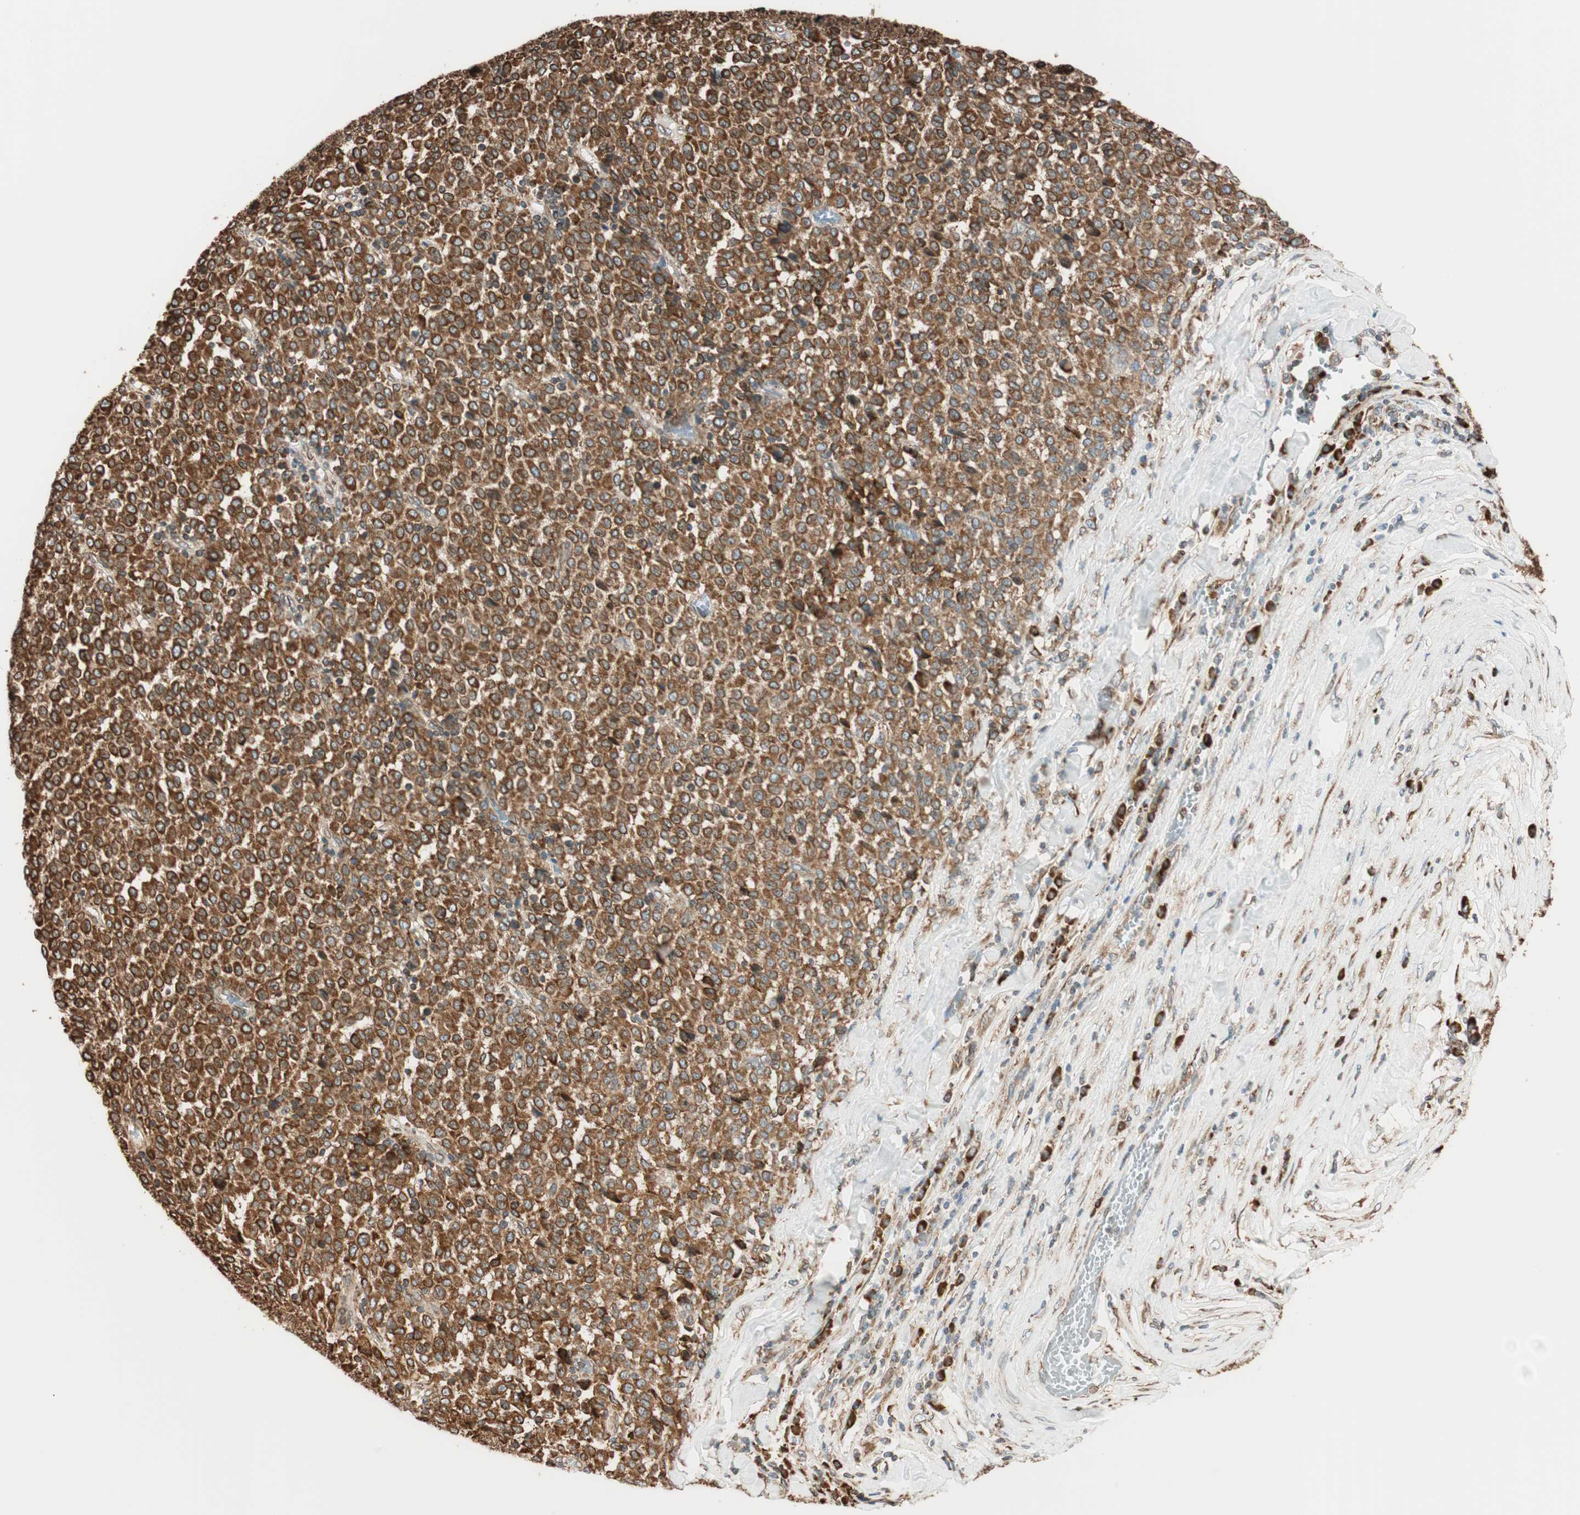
{"staining": {"intensity": "strong", "quantity": ">75%", "location": "cytoplasmic/membranous"}, "tissue": "melanoma", "cell_type": "Tumor cells", "image_type": "cancer", "snomed": [{"axis": "morphology", "description": "Malignant melanoma, Metastatic site"}, {"axis": "topography", "description": "Pancreas"}], "caption": "A photomicrograph showing strong cytoplasmic/membranous expression in approximately >75% of tumor cells in malignant melanoma (metastatic site), as visualized by brown immunohistochemical staining.", "gene": "PRKCSH", "patient": {"sex": "female", "age": 30}}